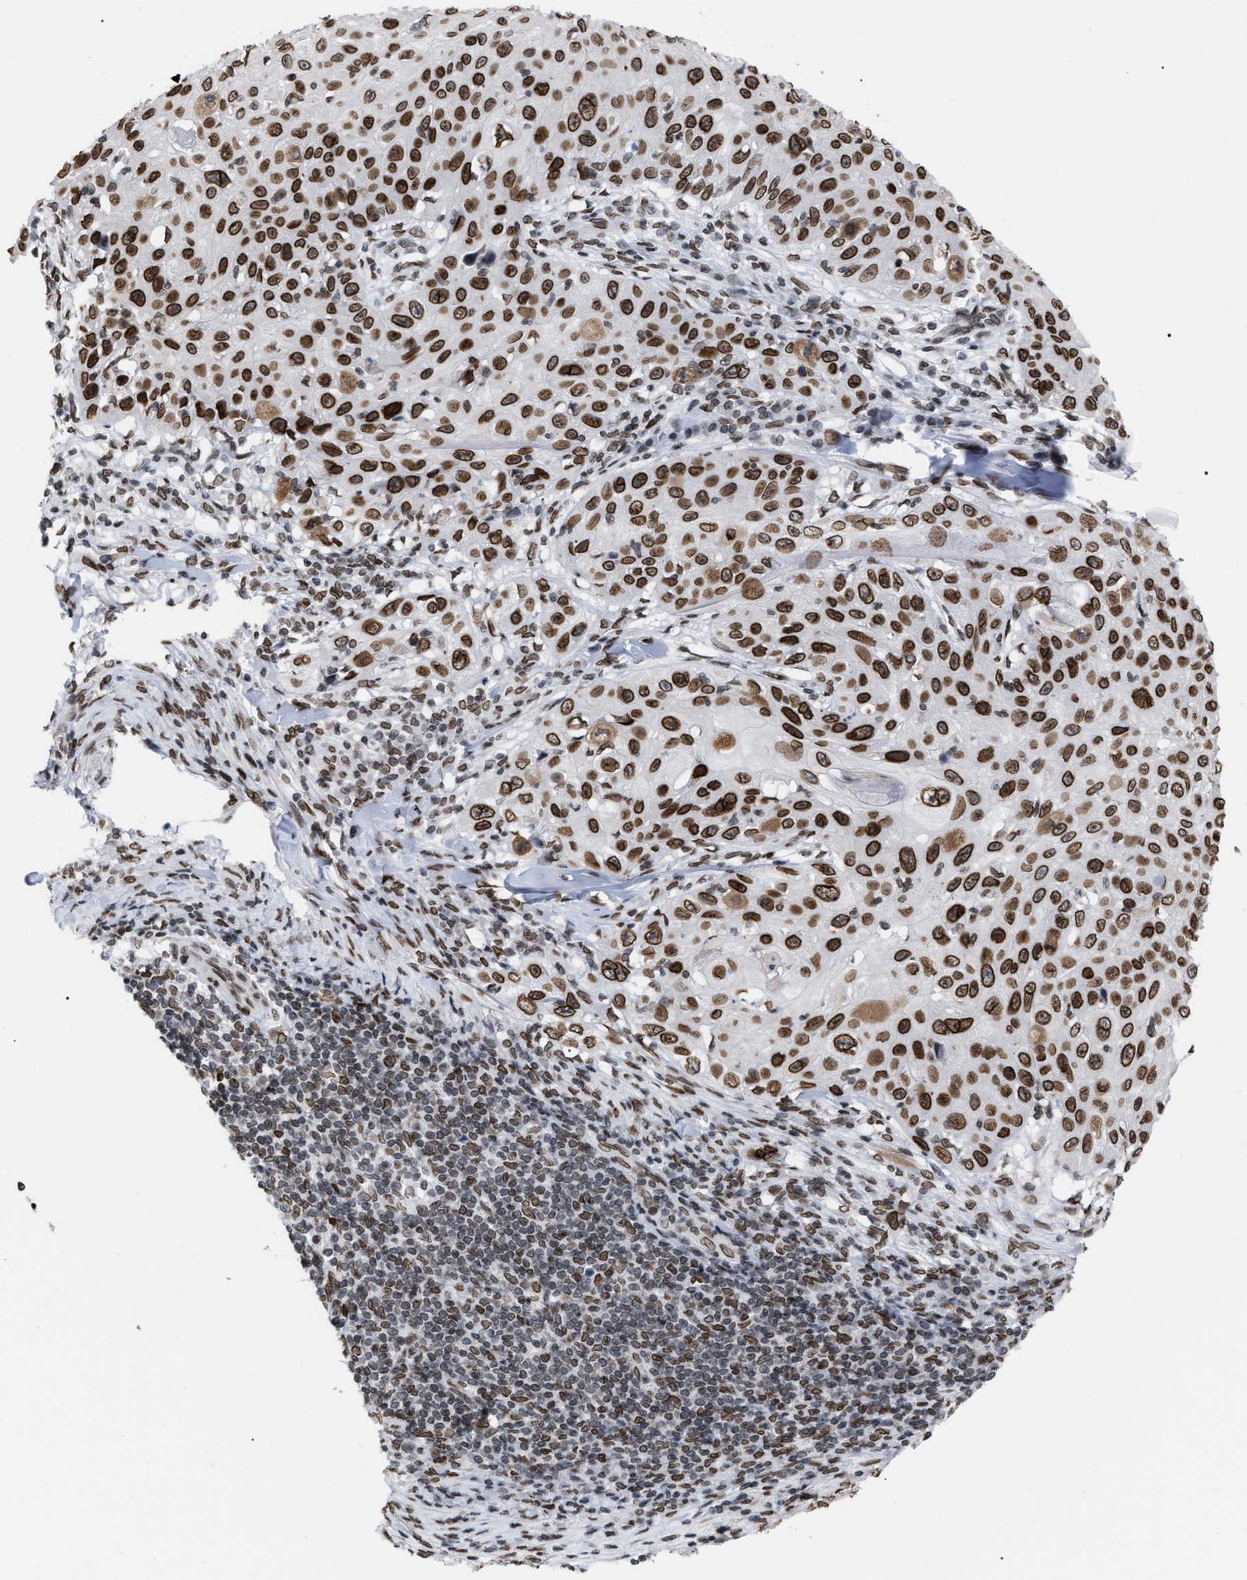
{"staining": {"intensity": "strong", "quantity": ">75%", "location": "cytoplasmic/membranous,nuclear"}, "tissue": "skin cancer", "cell_type": "Tumor cells", "image_type": "cancer", "snomed": [{"axis": "morphology", "description": "Squamous cell carcinoma, NOS"}, {"axis": "topography", "description": "Skin"}], "caption": "Protein analysis of skin cancer (squamous cell carcinoma) tissue displays strong cytoplasmic/membranous and nuclear staining in approximately >75% of tumor cells.", "gene": "TPR", "patient": {"sex": "male", "age": 86}}